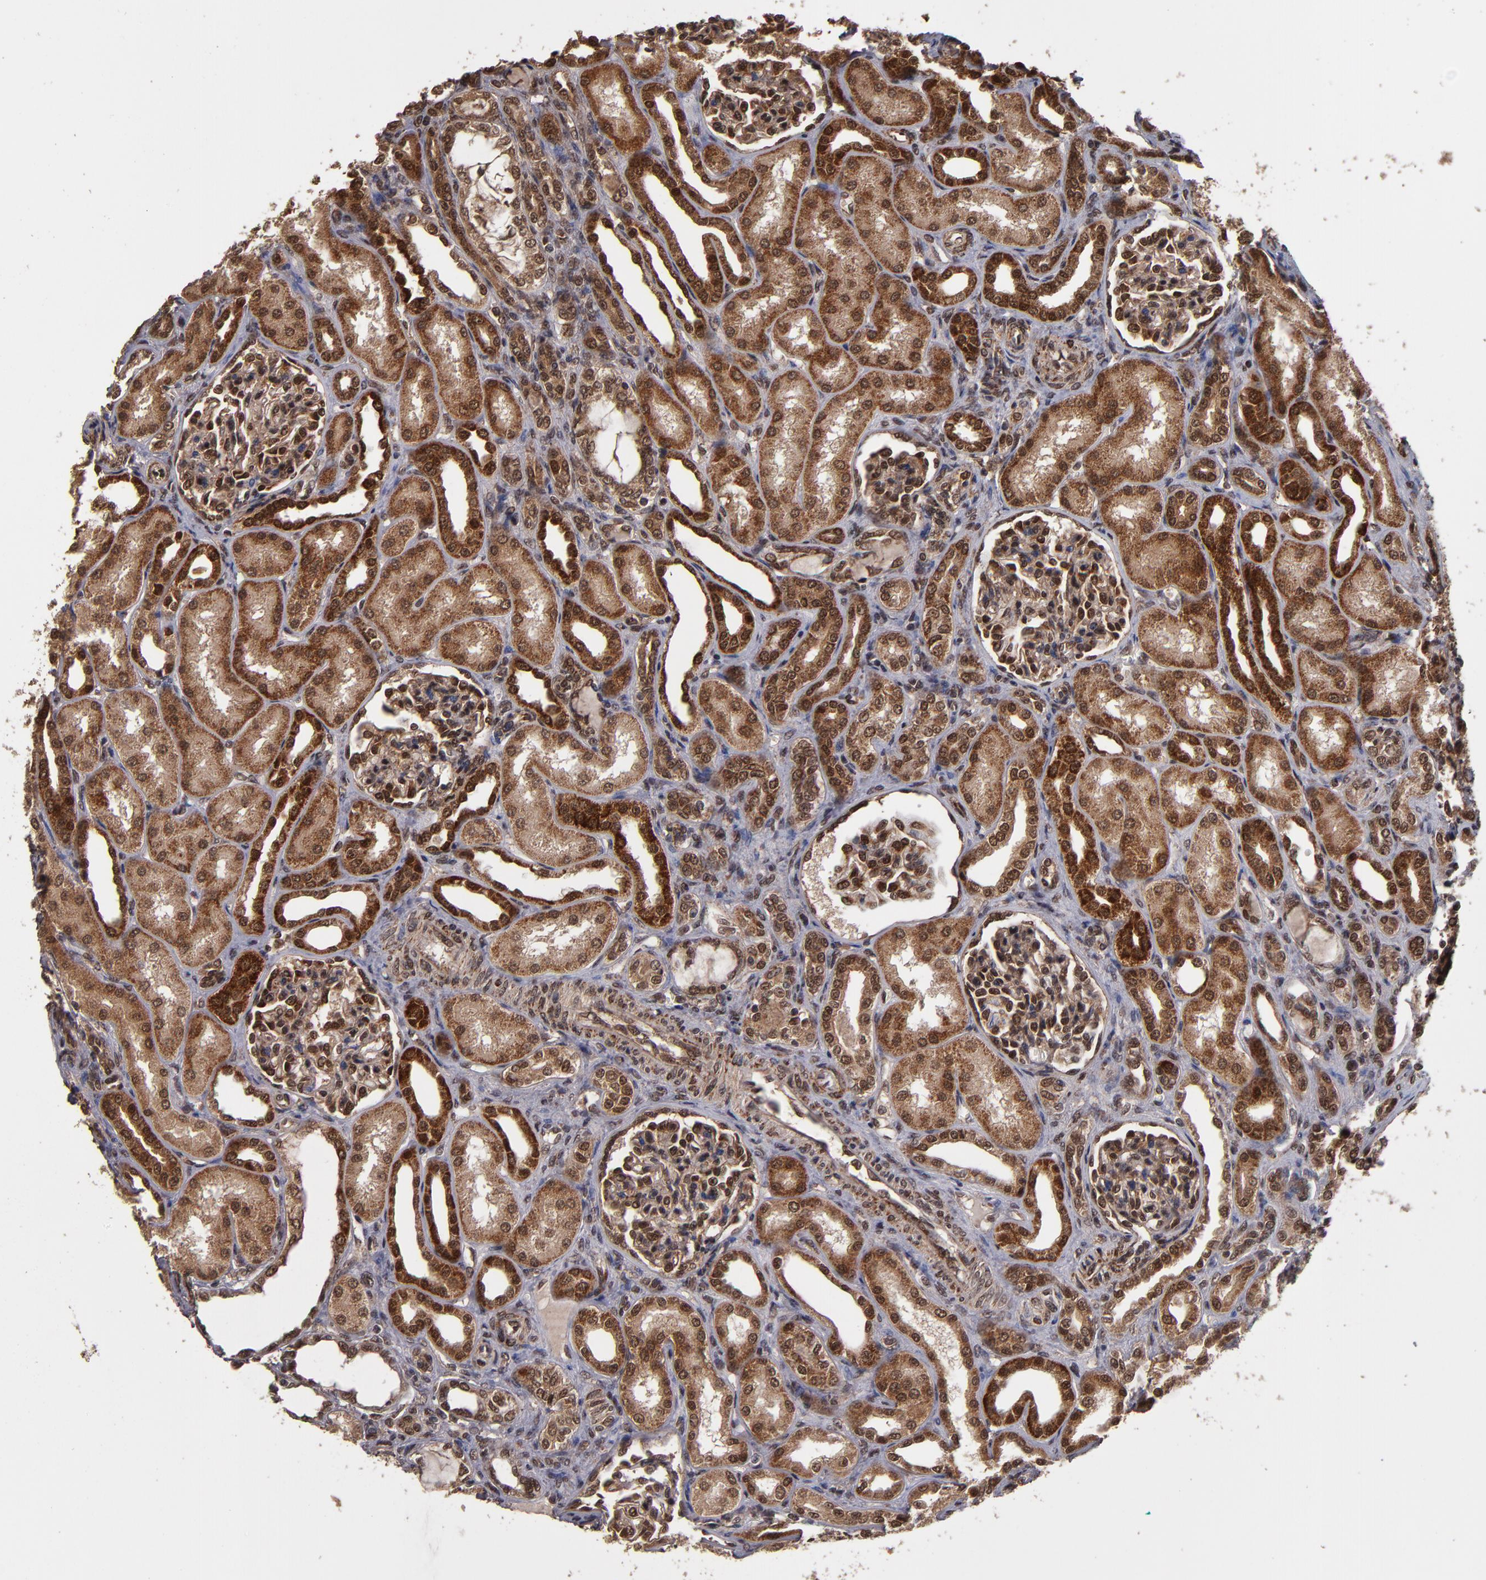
{"staining": {"intensity": "moderate", "quantity": ">75%", "location": "cytoplasmic/membranous,nuclear"}, "tissue": "kidney", "cell_type": "Cells in glomeruli", "image_type": "normal", "snomed": [{"axis": "morphology", "description": "Normal tissue, NOS"}, {"axis": "topography", "description": "Kidney"}], "caption": "Normal kidney exhibits moderate cytoplasmic/membranous,nuclear expression in approximately >75% of cells in glomeruli, visualized by immunohistochemistry. The protein of interest is shown in brown color, while the nuclei are stained blue.", "gene": "CUL5", "patient": {"sex": "male", "age": 7}}